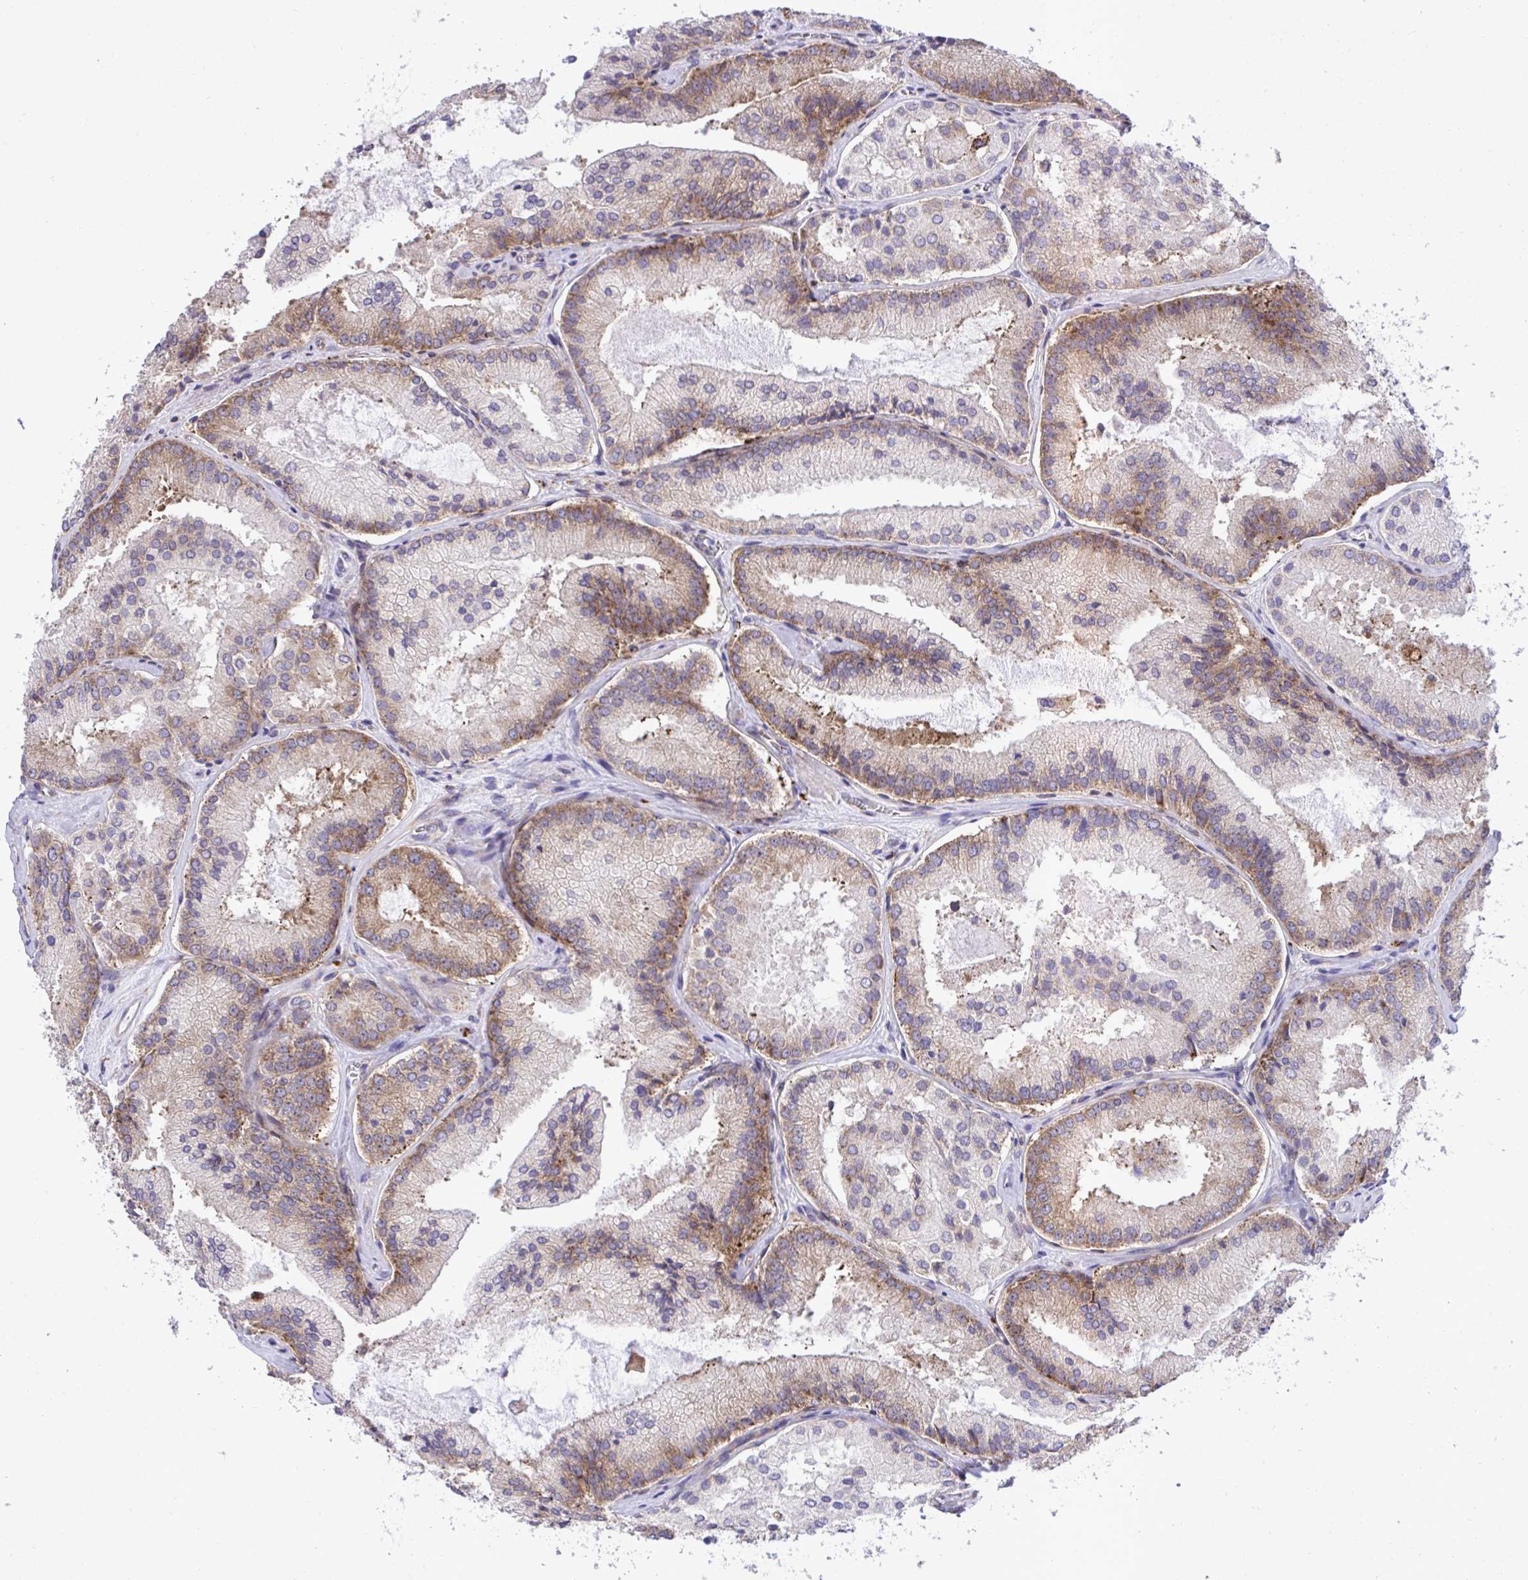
{"staining": {"intensity": "moderate", "quantity": ">75%", "location": "cytoplasmic/membranous"}, "tissue": "prostate cancer", "cell_type": "Tumor cells", "image_type": "cancer", "snomed": [{"axis": "morphology", "description": "Adenocarcinoma, High grade"}, {"axis": "topography", "description": "Prostate"}], "caption": "This micrograph shows immunohistochemistry (IHC) staining of high-grade adenocarcinoma (prostate), with medium moderate cytoplasmic/membranous staining in about >75% of tumor cells.", "gene": "RPS15", "patient": {"sex": "male", "age": 73}}